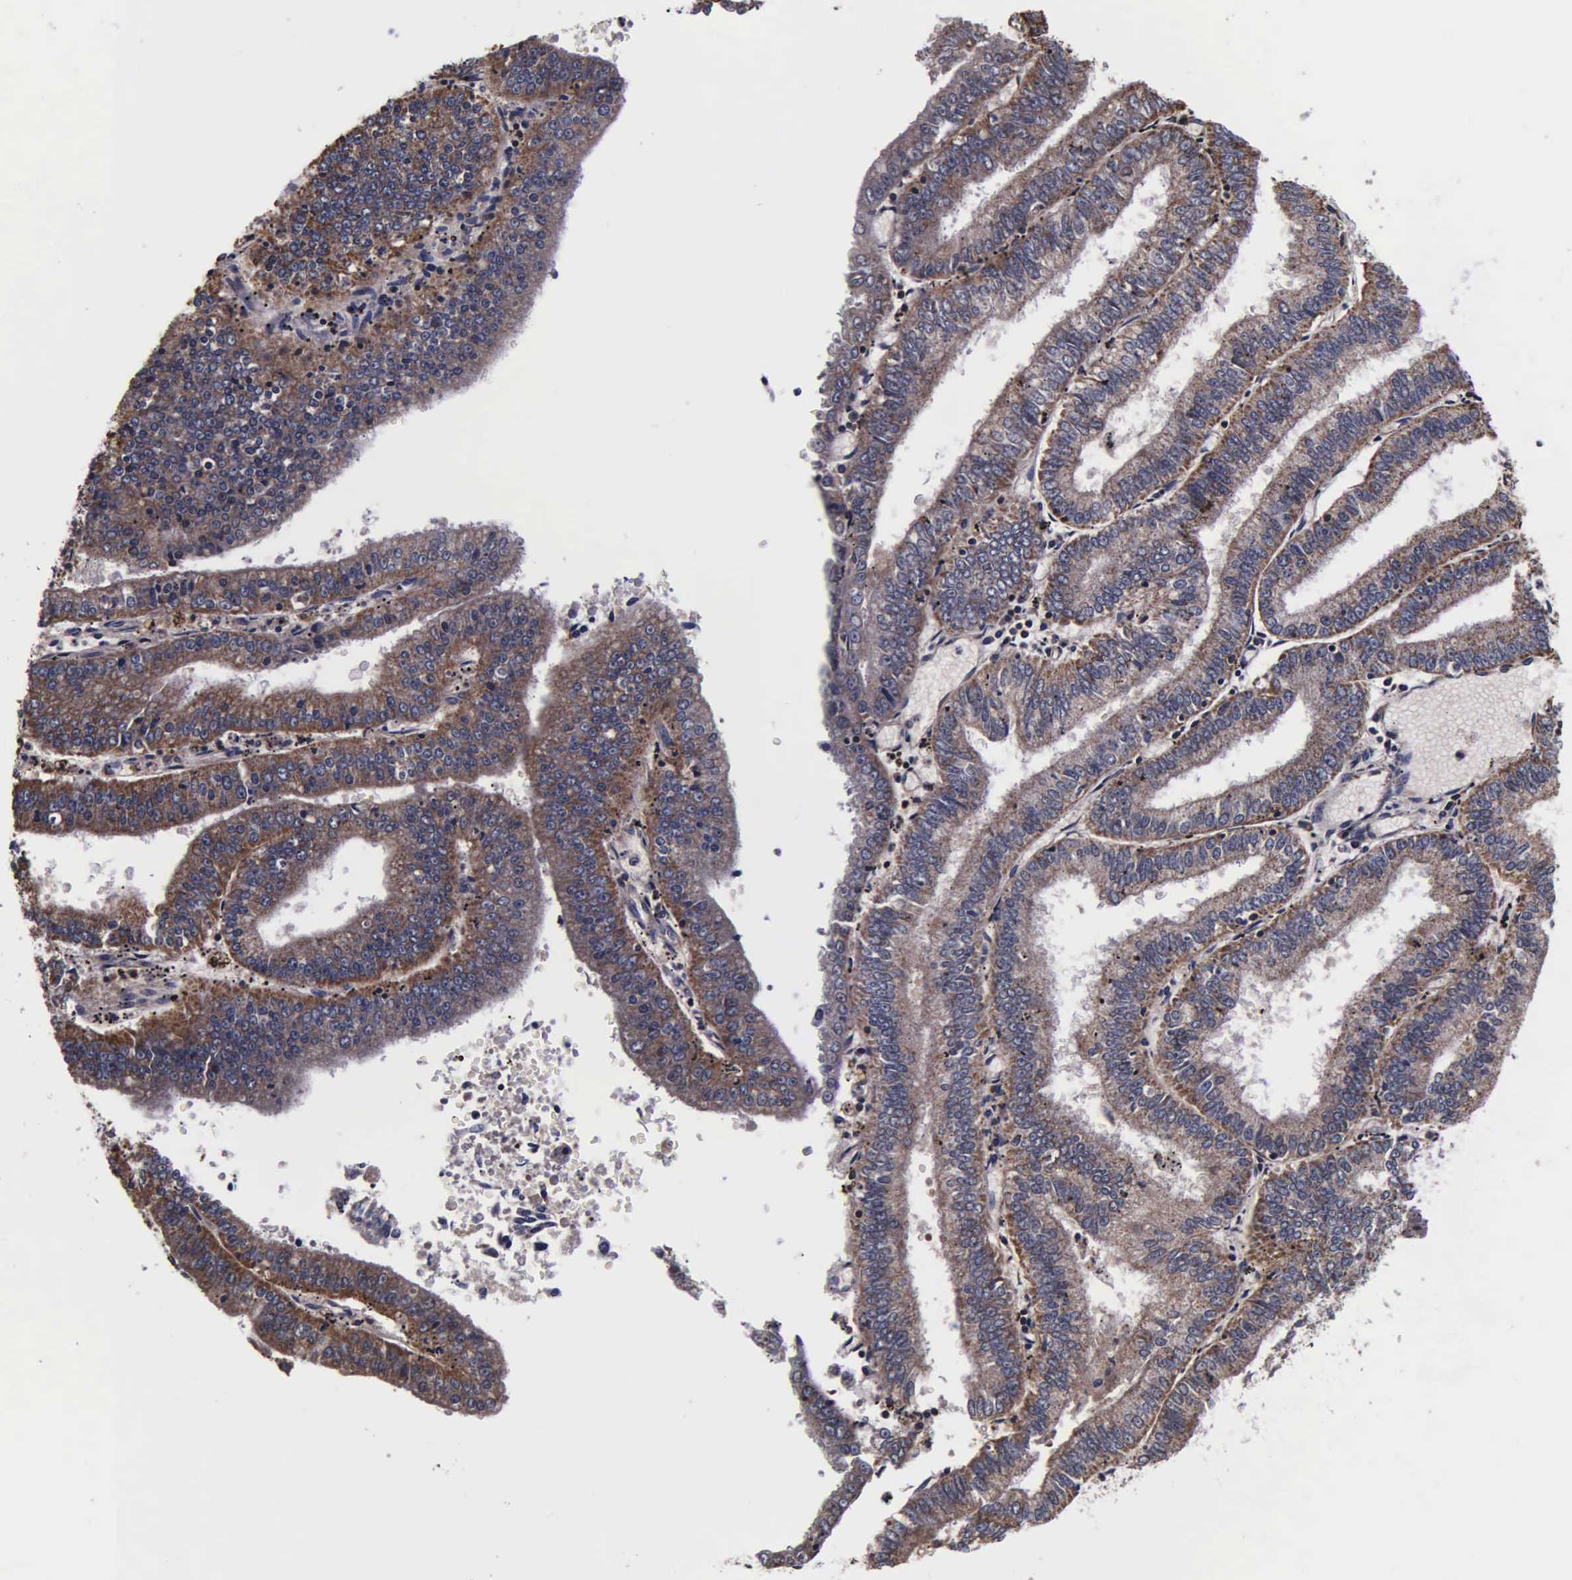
{"staining": {"intensity": "weak", "quantity": ">75%", "location": "cytoplasmic/membranous"}, "tissue": "endometrial cancer", "cell_type": "Tumor cells", "image_type": "cancer", "snomed": [{"axis": "morphology", "description": "Adenocarcinoma, NOS"}, {"axis": "topography", "description": "Endometrium"}], "caption": "Adenocarcinoma (endometrial) was stained to show a protein in brown. There is low levels of weak cytoplasmic/membranous expression in approximately >75% of tumor cells.", "gene": "PSMA3", "patient": {"sex": "female", "age": 66}}